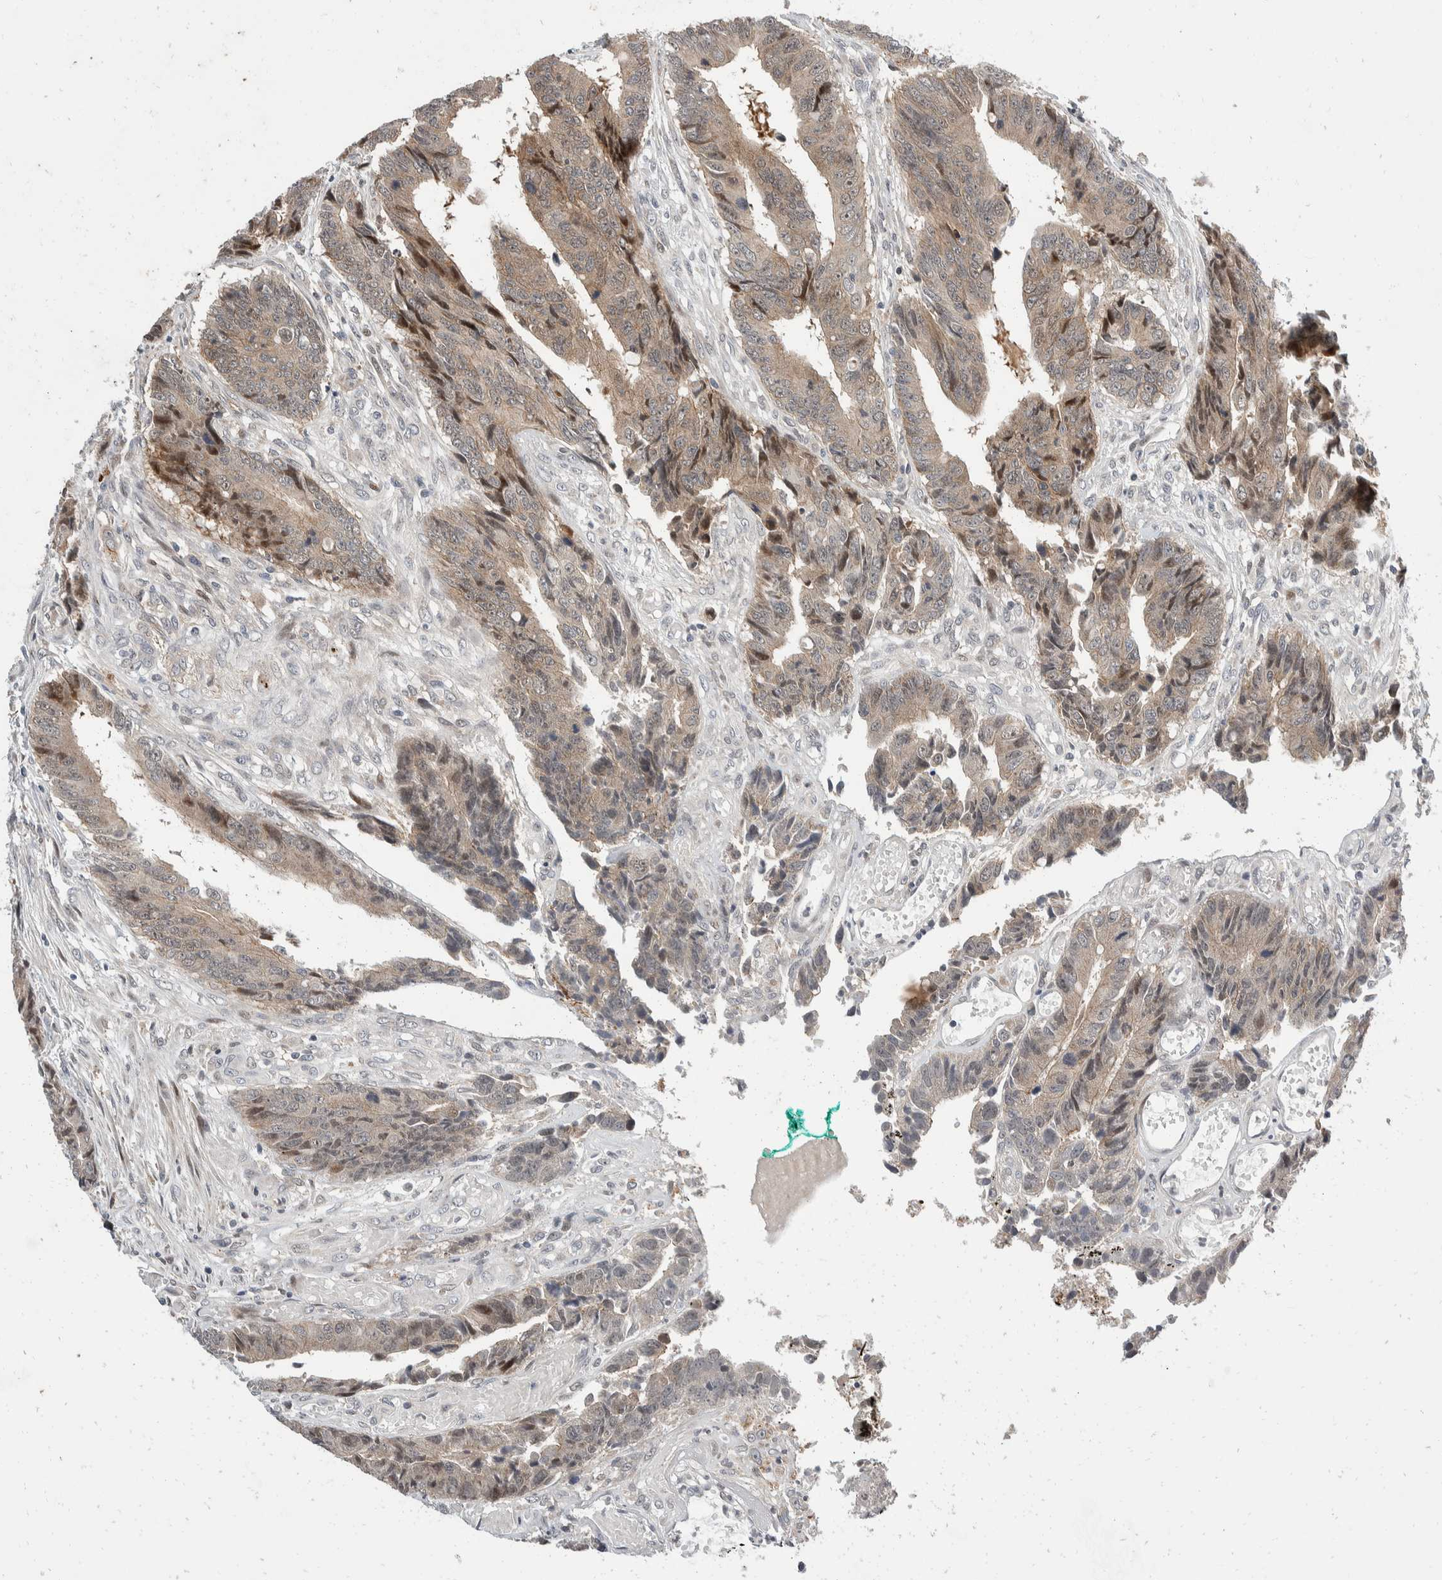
{"staining": {"intensity": "weak", "quantity": "25%-75%", "location": "cytoplasmic/membranous,nuclear"}, "tissue": "colorectal cancer", "cell_type": "Tumor cells", "image_type": "cancer", "snomed": [{"axis": "morphology", "description": "Adenocarcinoma, NOS"}, {"axis": "topography", "description": "Rectum"}], "caption": "Colorectal cancer stained for a protein (brown) shows weak cytoplasmic/membranous and nuclear positive staining in approximately 25%-75% of tumor cells.", "gene": "ZNF703", "patient": {"sex": "male", "age": 84}}